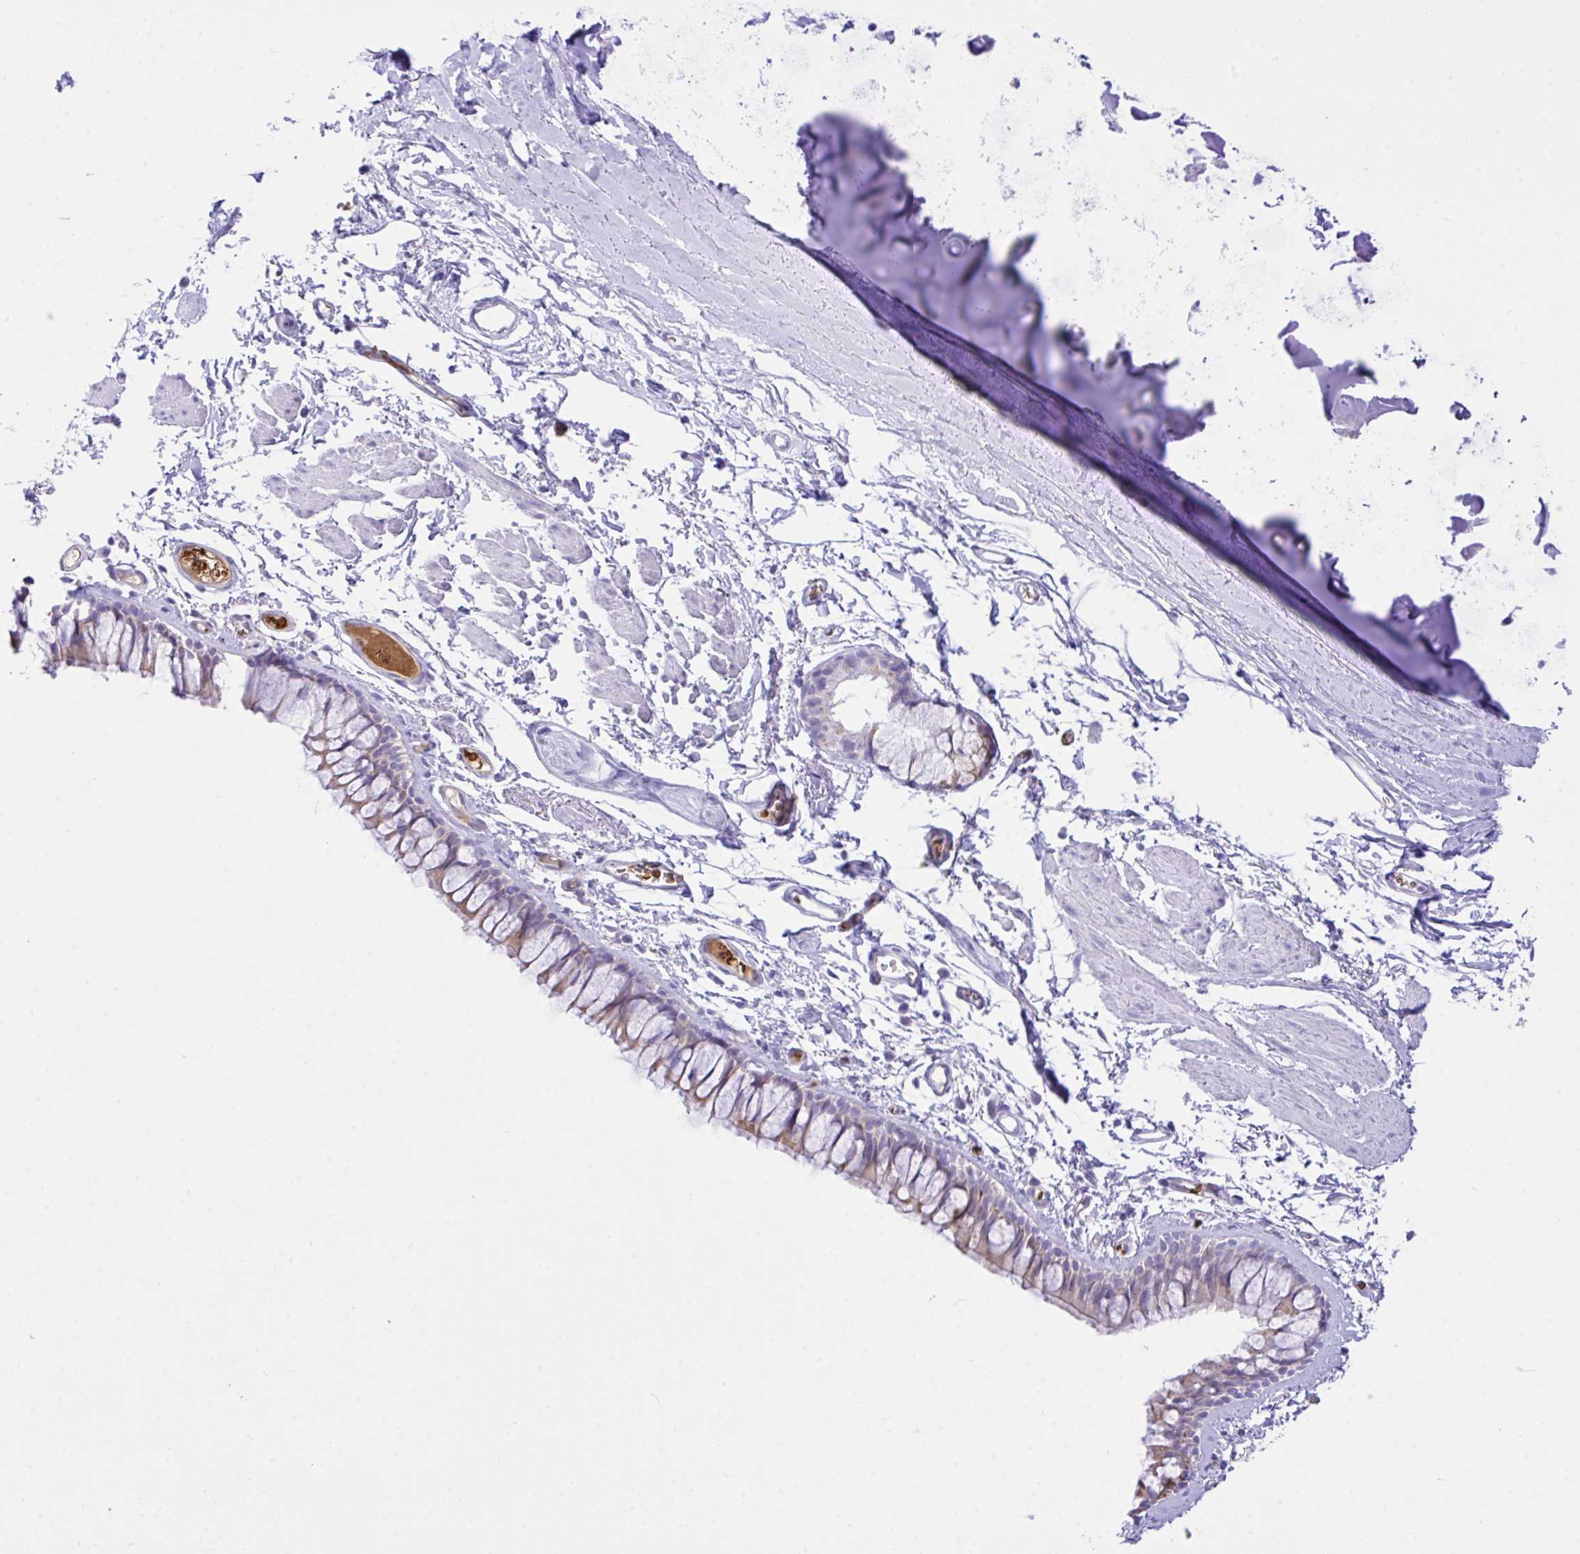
{"staining": {"intensity": "weak", "quantity": "25%-75%", "location": "cytoplasmic/membranous"}, "tissue": "bronchus", "cell_type": "Respiratory epithelial cells", "image_type": "normal", "snomed": [{"axis": "morphology", "description": "Normal tissue, NOS"}, {"axis": "topography", "description": "Cartilage tissue"}, {"axis": "topography", "description": "Bronchus"}], "caption": "Immunohistochemistry staining of benign bronchus, which shows low levels of weak cytoplasmic/membranous staining in approximately 25%-75% of respiratory epithelial cells indicating weak cytoplasmic/membranous protein positivity. The staining was performed using DAB (3,3'-diaminobenzidine) (brown) for protein detection and nuclei were counterstained in hematoxylin (blue).", "gene": "ZNF221", "patient": {"sex": "female", "age": 79}}